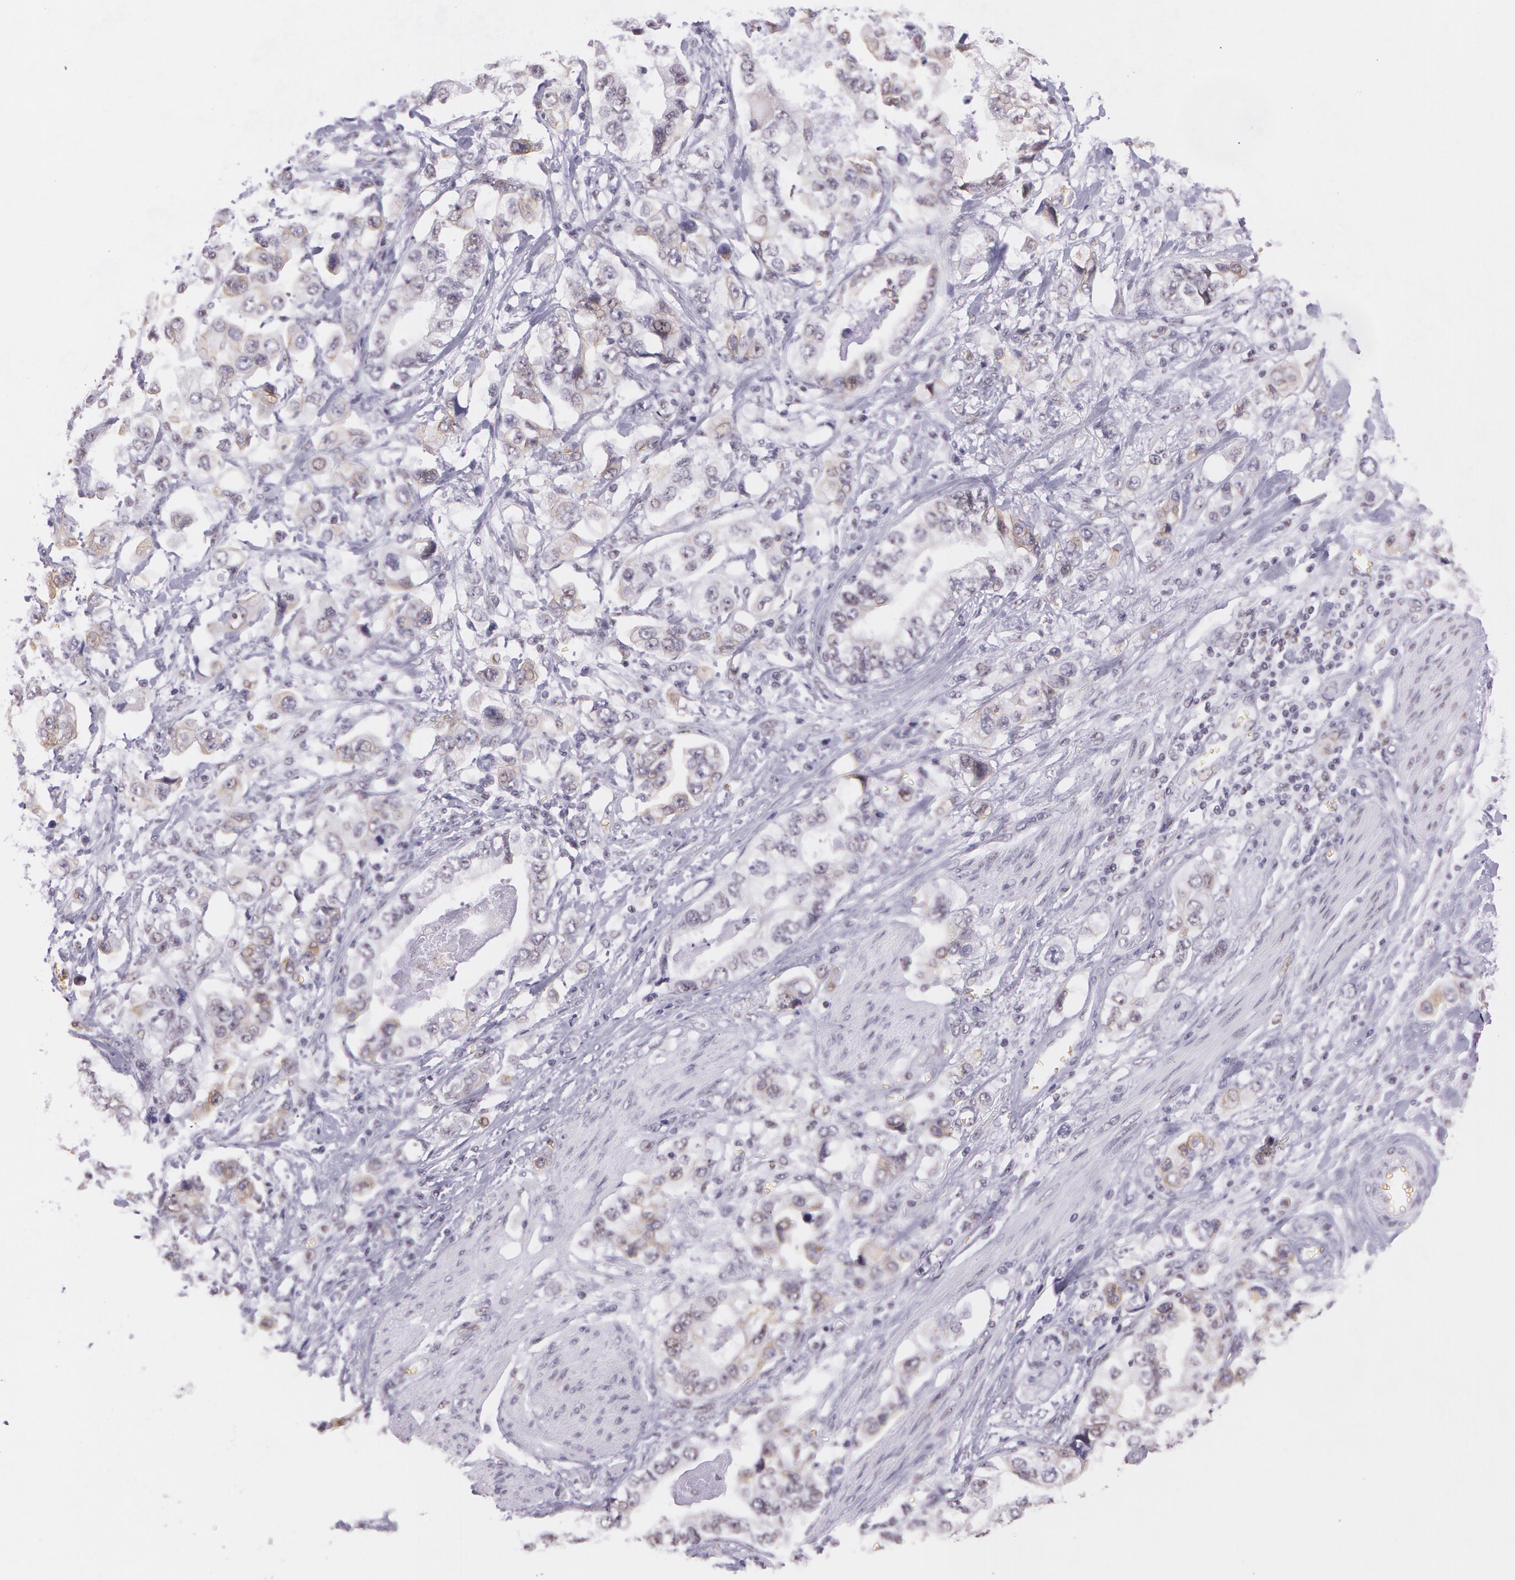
{"staining": {"intensity": "weak", "quantity": "25%-75%", "location": "cytoplasmic/membranous,nuclear"}, "tissue": "stomach cancer", "cell_type": "Tumor cells", "image_type": "cancer", "snomed": [{"axis": "morphology", "description": "Adenocarcinoma, NOS"}, {"axis": "topography", "description": "Pancreas"}, {"axis": "topography", "description": "Stomach, upper"}], "caption": "Tumor cells show weak cytoplasmic/membranous and nuclear positivity in about 25%-75% of cells in stomach cancer.", "gene": "NBN", "patient": {"sex": "male", "age": 77}}